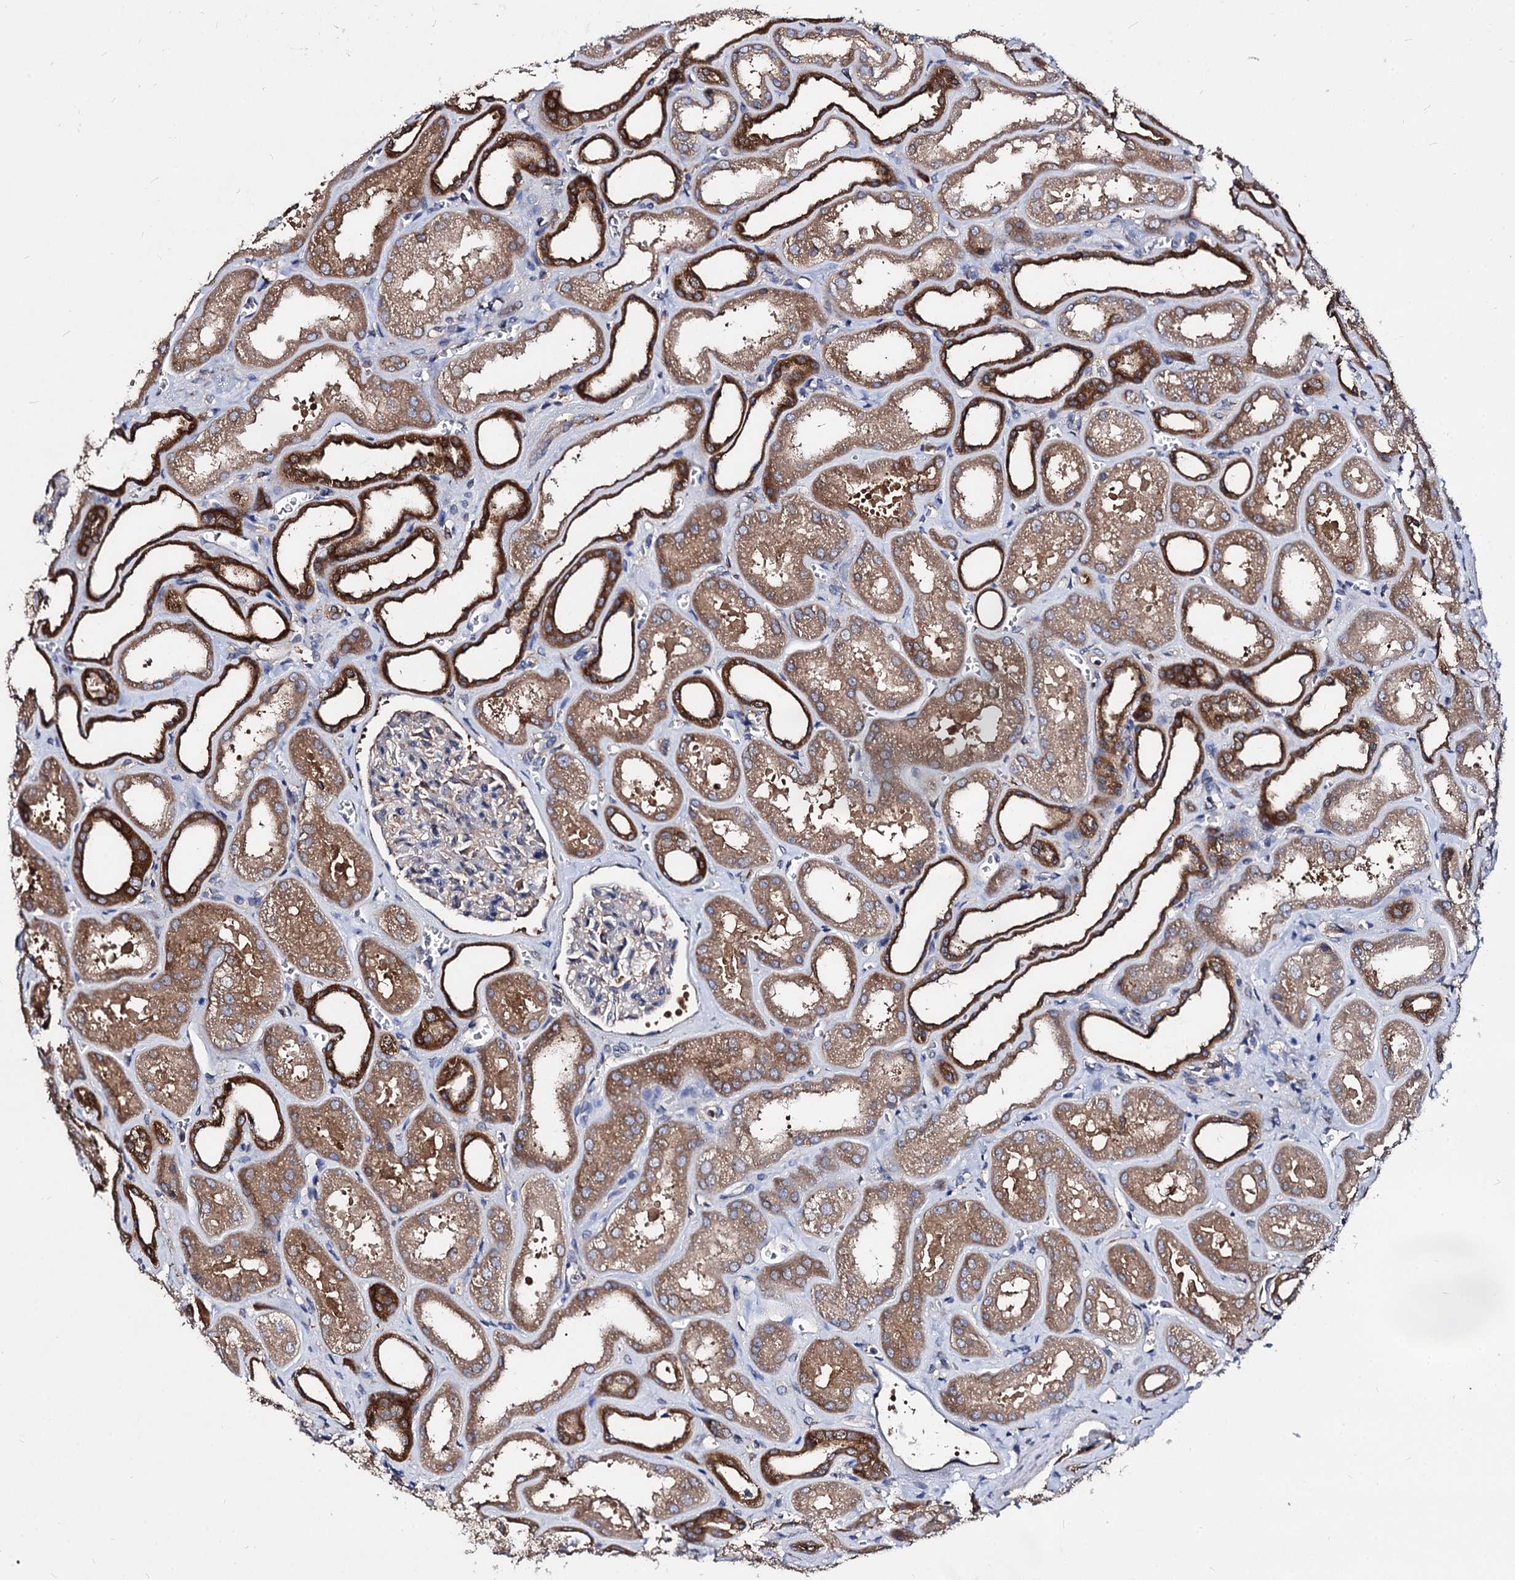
{"staining": {"intensity": "negative", "quantity": "none", "location": "none"}, "tissue": "kidney", "cell_type": "Cells in glomeruli", "image_type": "normal", "snomed": [{"axis": "morphology", "description": "Normal tissue, NOS"}, {"axis": "morphology", "description": "Adenocarcinoma, NOS"}, {"axis": "topography", "description": "Kidney"}], "caption": "IHC photomicrograph of benign kidney: human kidney stained with DAB shows no significant protein staining in cells in glomeruli.", "gene": "NME1", "patient": {"sex": "female", "age": 68}}